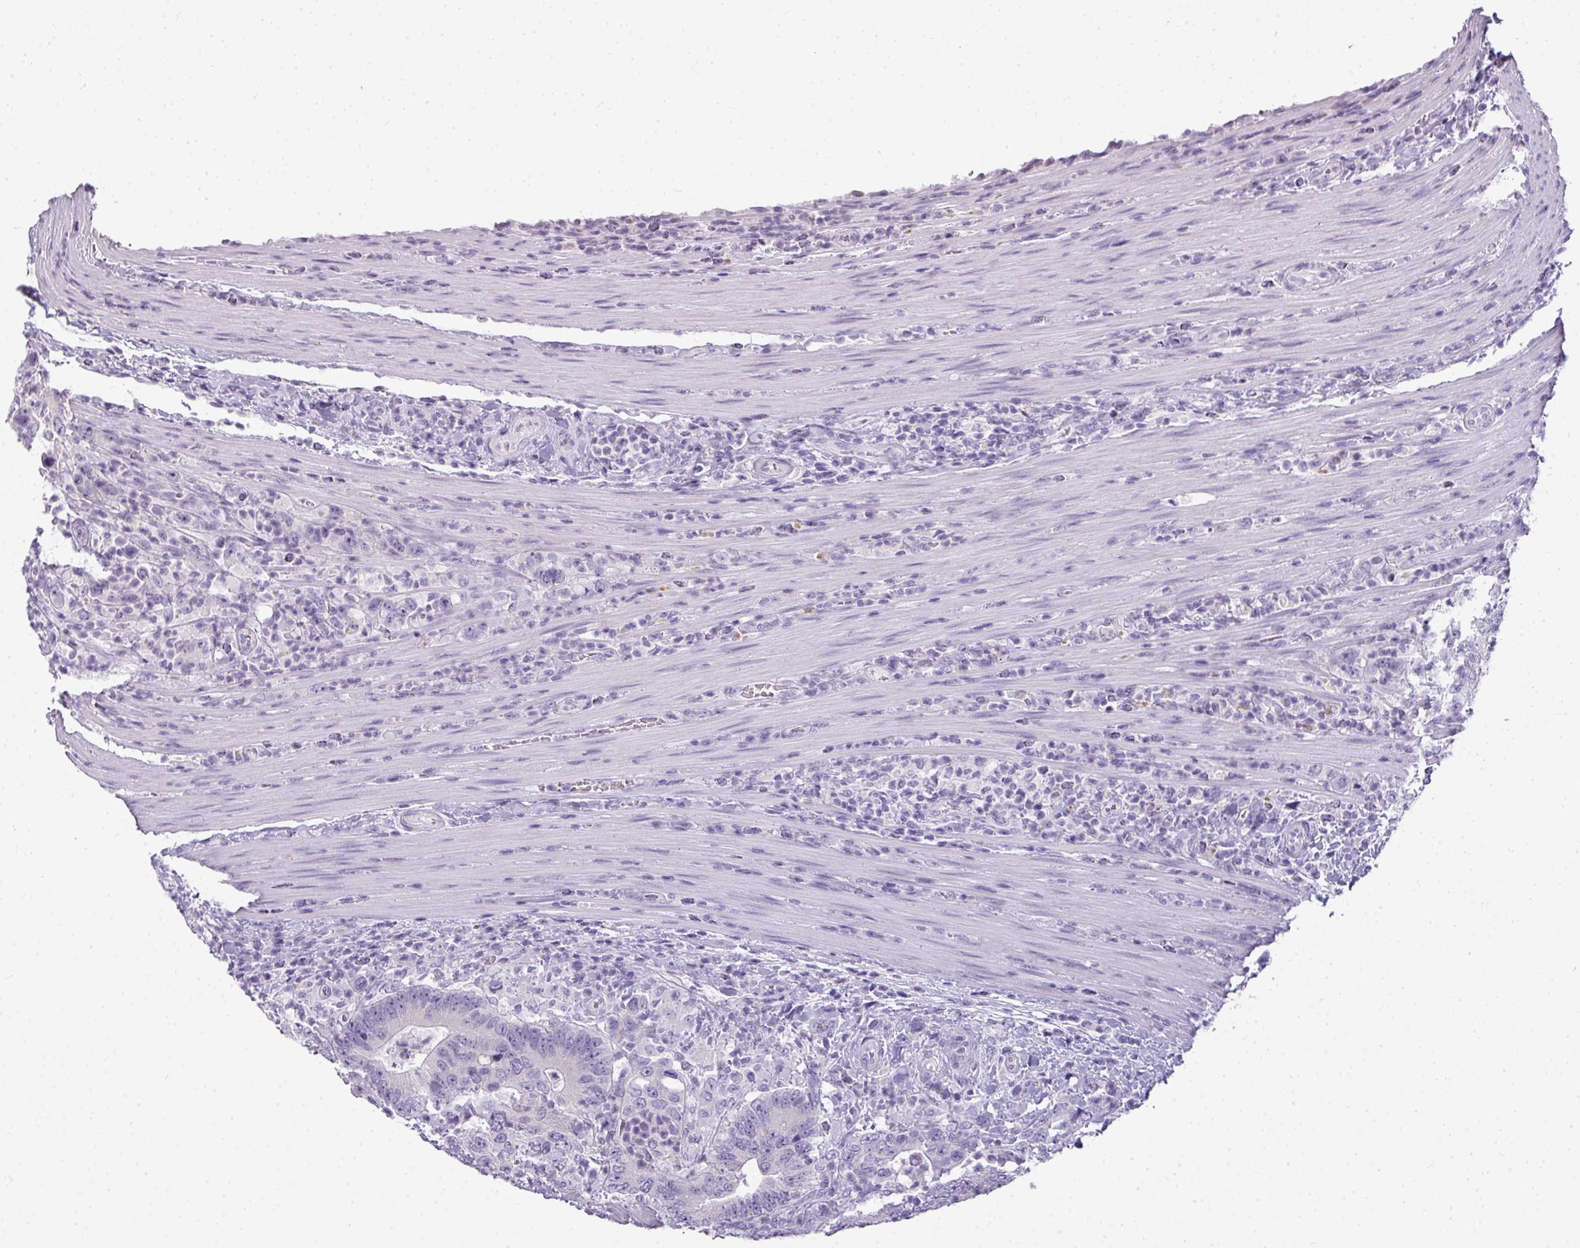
{"staining": {"intensity": "negative", "quantity": "none", "location": "none"}, "tissue": "colorectal cancer", "cell_type": "Tumor cells", "image_type": "cancer", "snomed": [{"axis": "morphology", "description": "Adenocarcinoma, NOS"}, {"axis": "topography", "description": "Colon"}], "caption": "There is no significant positivity in tumor cells of colorectal adenocarcinoma.", "gene": "RBMY1F", "patient": {"sex": "female", "age": 75}}